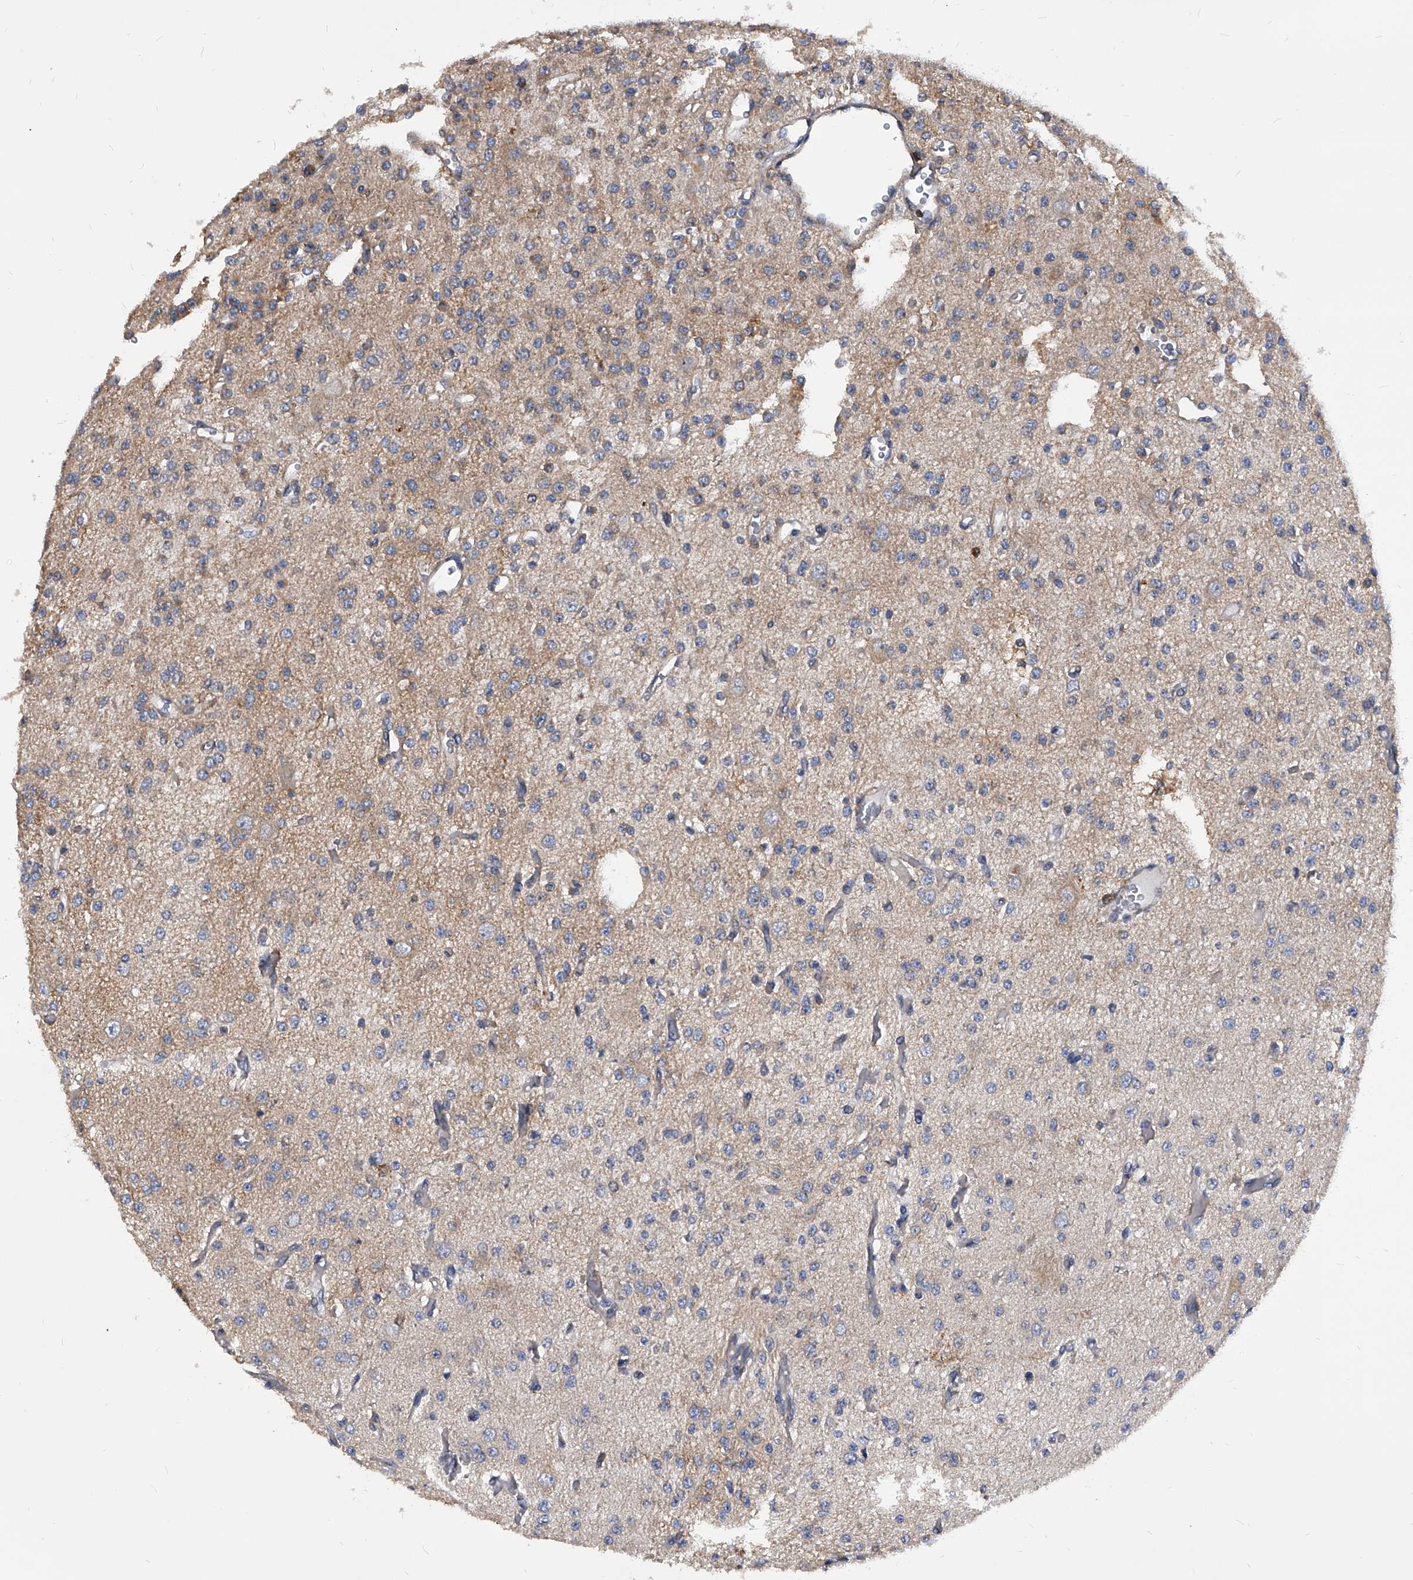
{"staining": {"intensity": "negative", "quantity": "none", "location": "none"}, "tissue": "glioma", "cell_type": "Tumor cells", "image_type": "cancer", "snomed": [{"axis": "morphology", "description": "Glioma, malignant, Low grade"}, {"axis": "topography", "description": "Brain"}], "caption": "An immunohistochemistry histopathology image of glioma is shown. There is no staining in tumor cells of glioma.", "gene": "ATG5", "patient": {"sex": "male", "age": 38}}